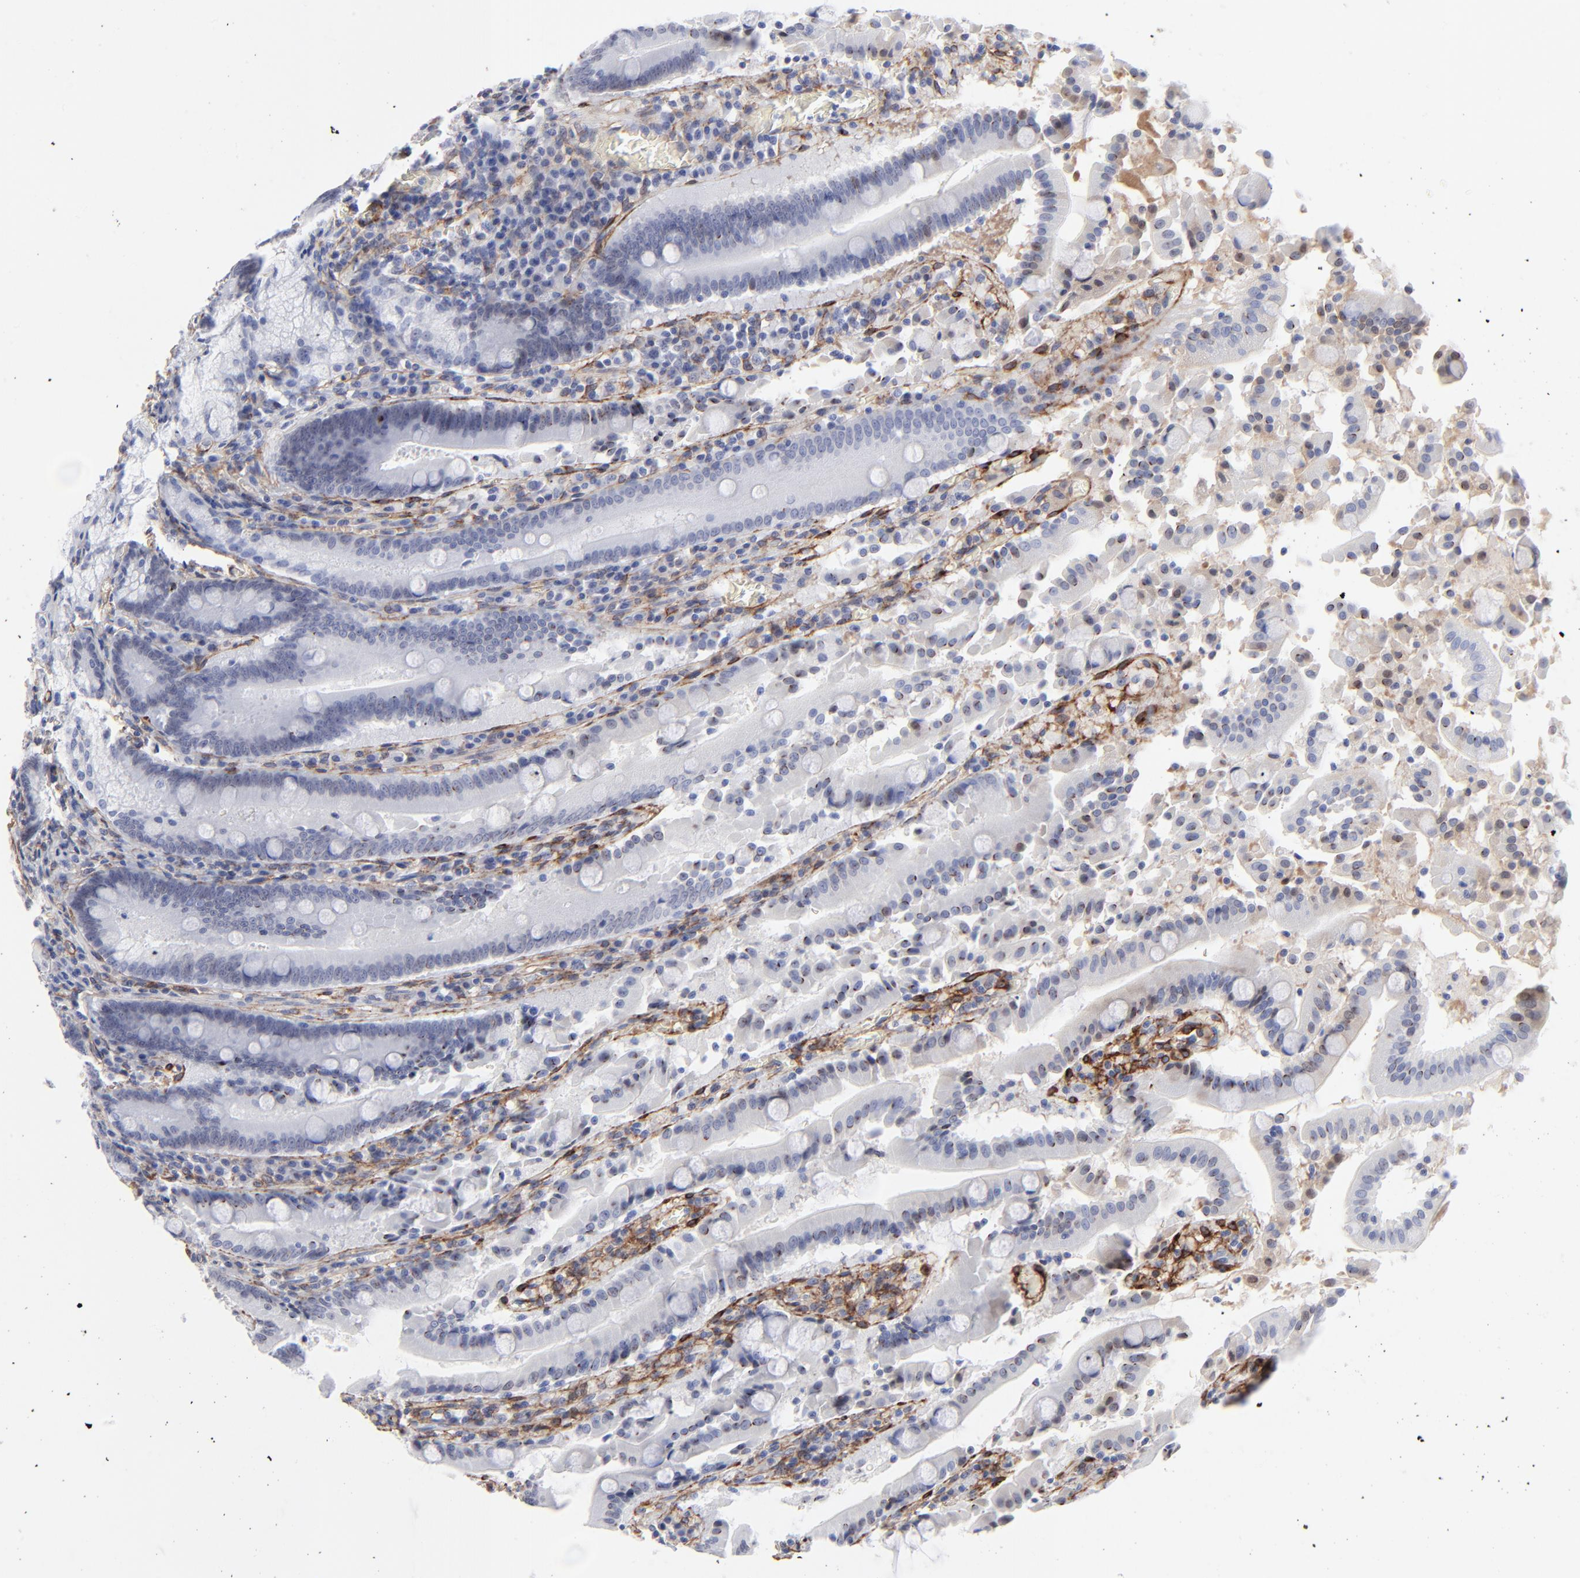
{"staining": {"intensity": "strong", "quantity": "25%-75%", "location": "cytoplasmic/membranous,nuclear"}, "tissue": "stomach", "cell_type": "Glandular cells", "image_type": "normal", "snomed": [{"axis": "morphology", "description": "Normal tissue, NOS"}, {"axis": "topography", "description": "Stomach, lower"}], "caption": "This photomicrograph demonstrates immunohistochemistry (IHC) staining of normal stomach, with high strong cytoplasmic/membranous,nuclear positivity in about 25%-75% of glandular cells.", "gene": "PDGFRB", "patient": {"sex": "male", "age": 56}}